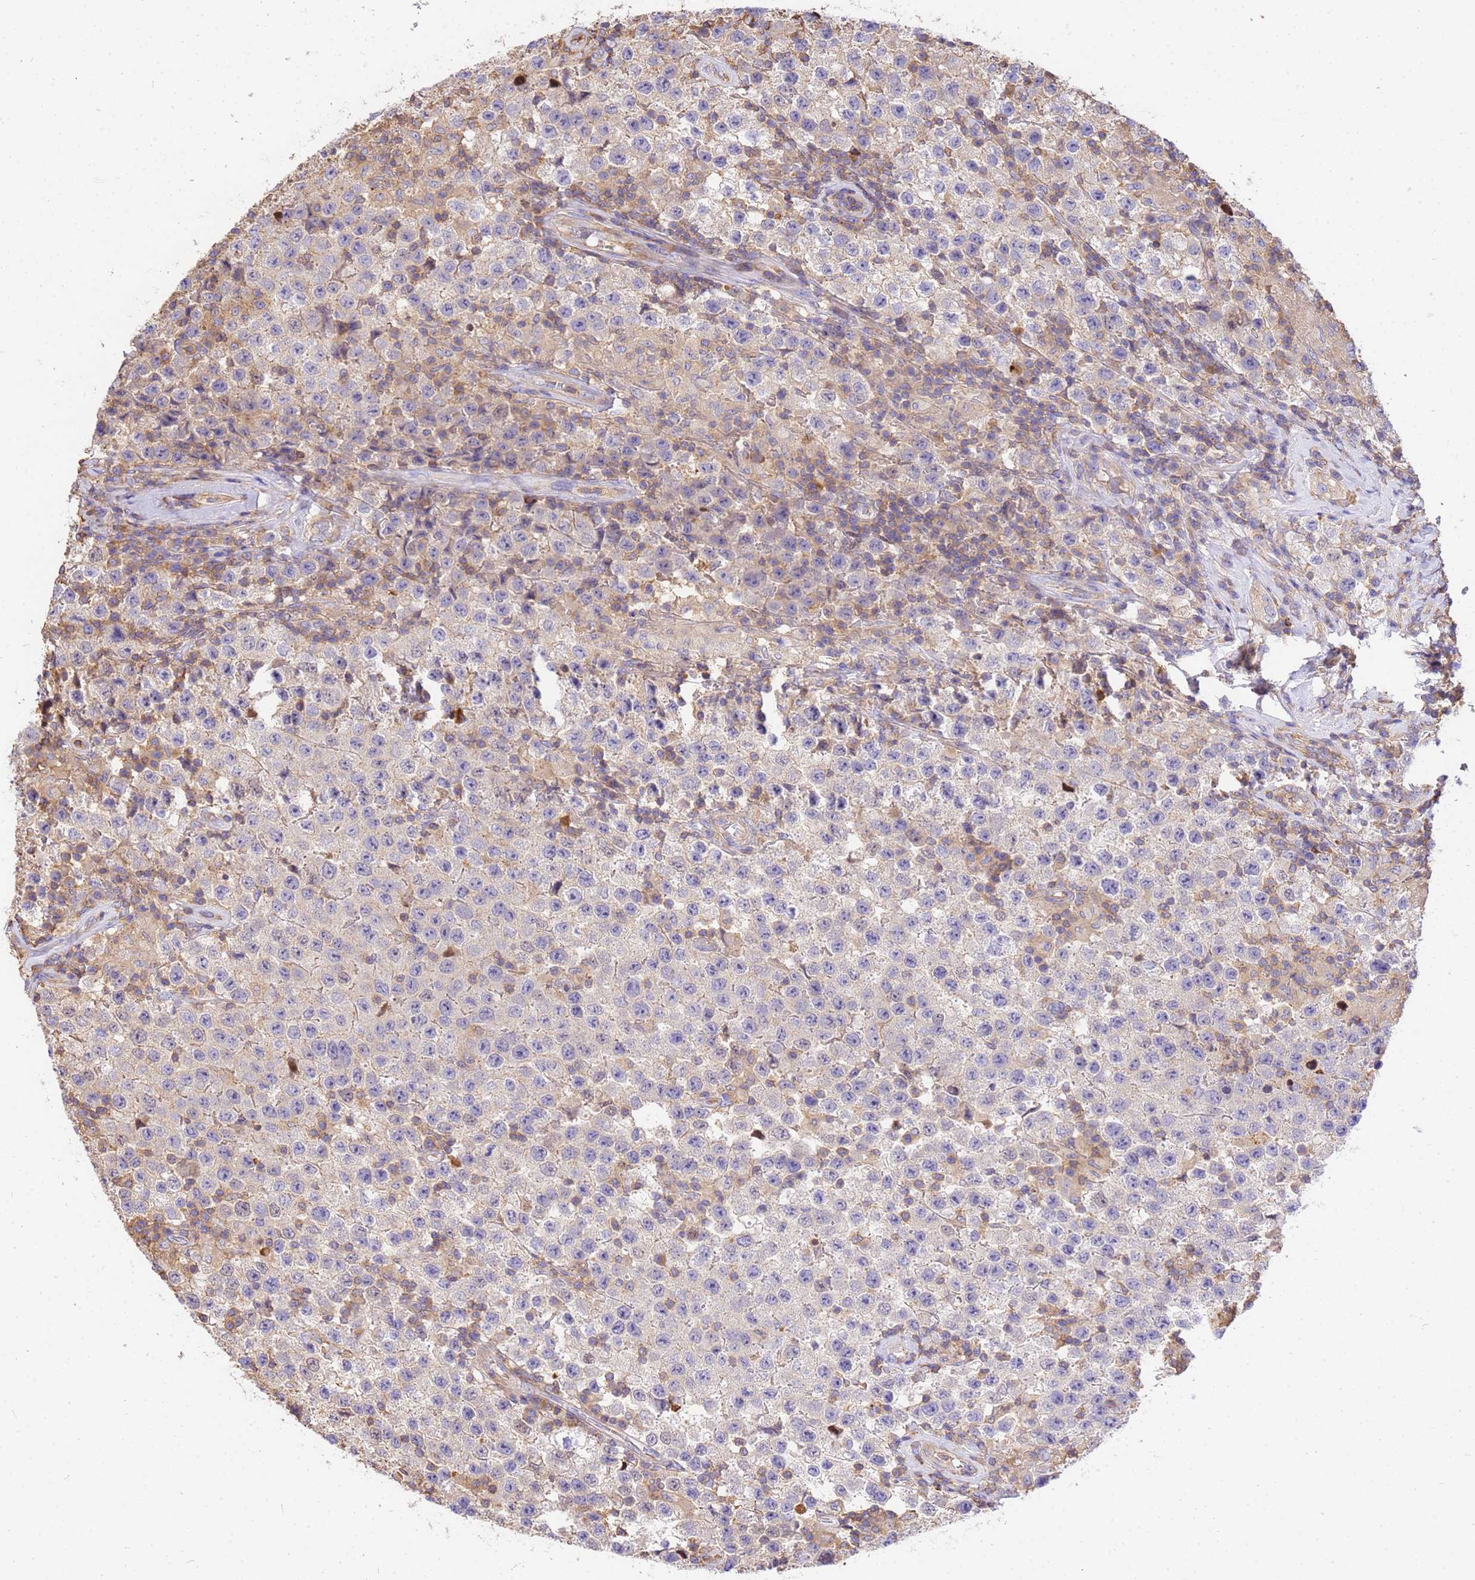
{"staining": {"intensity": "negative", "quantity": "none", "location": "none"}, "tissue": "testis cancer", "cell_type": "Tumor cells", "image_type": "cancer", "snomed": [{"axis": "morphology", "description": "Seminoma, NOS"}, {"axis": "morphology", "description": "Carcinoma, Embryonal, NOS"}, {"axis": "topography", "description": "Testis"}], "caption": "Immunohistochemistry of embryonal carcinoma (testis) shows no staining in tumor cells.", "gene": "WDR64", "patient": {"sex": "male", "age": 41}}